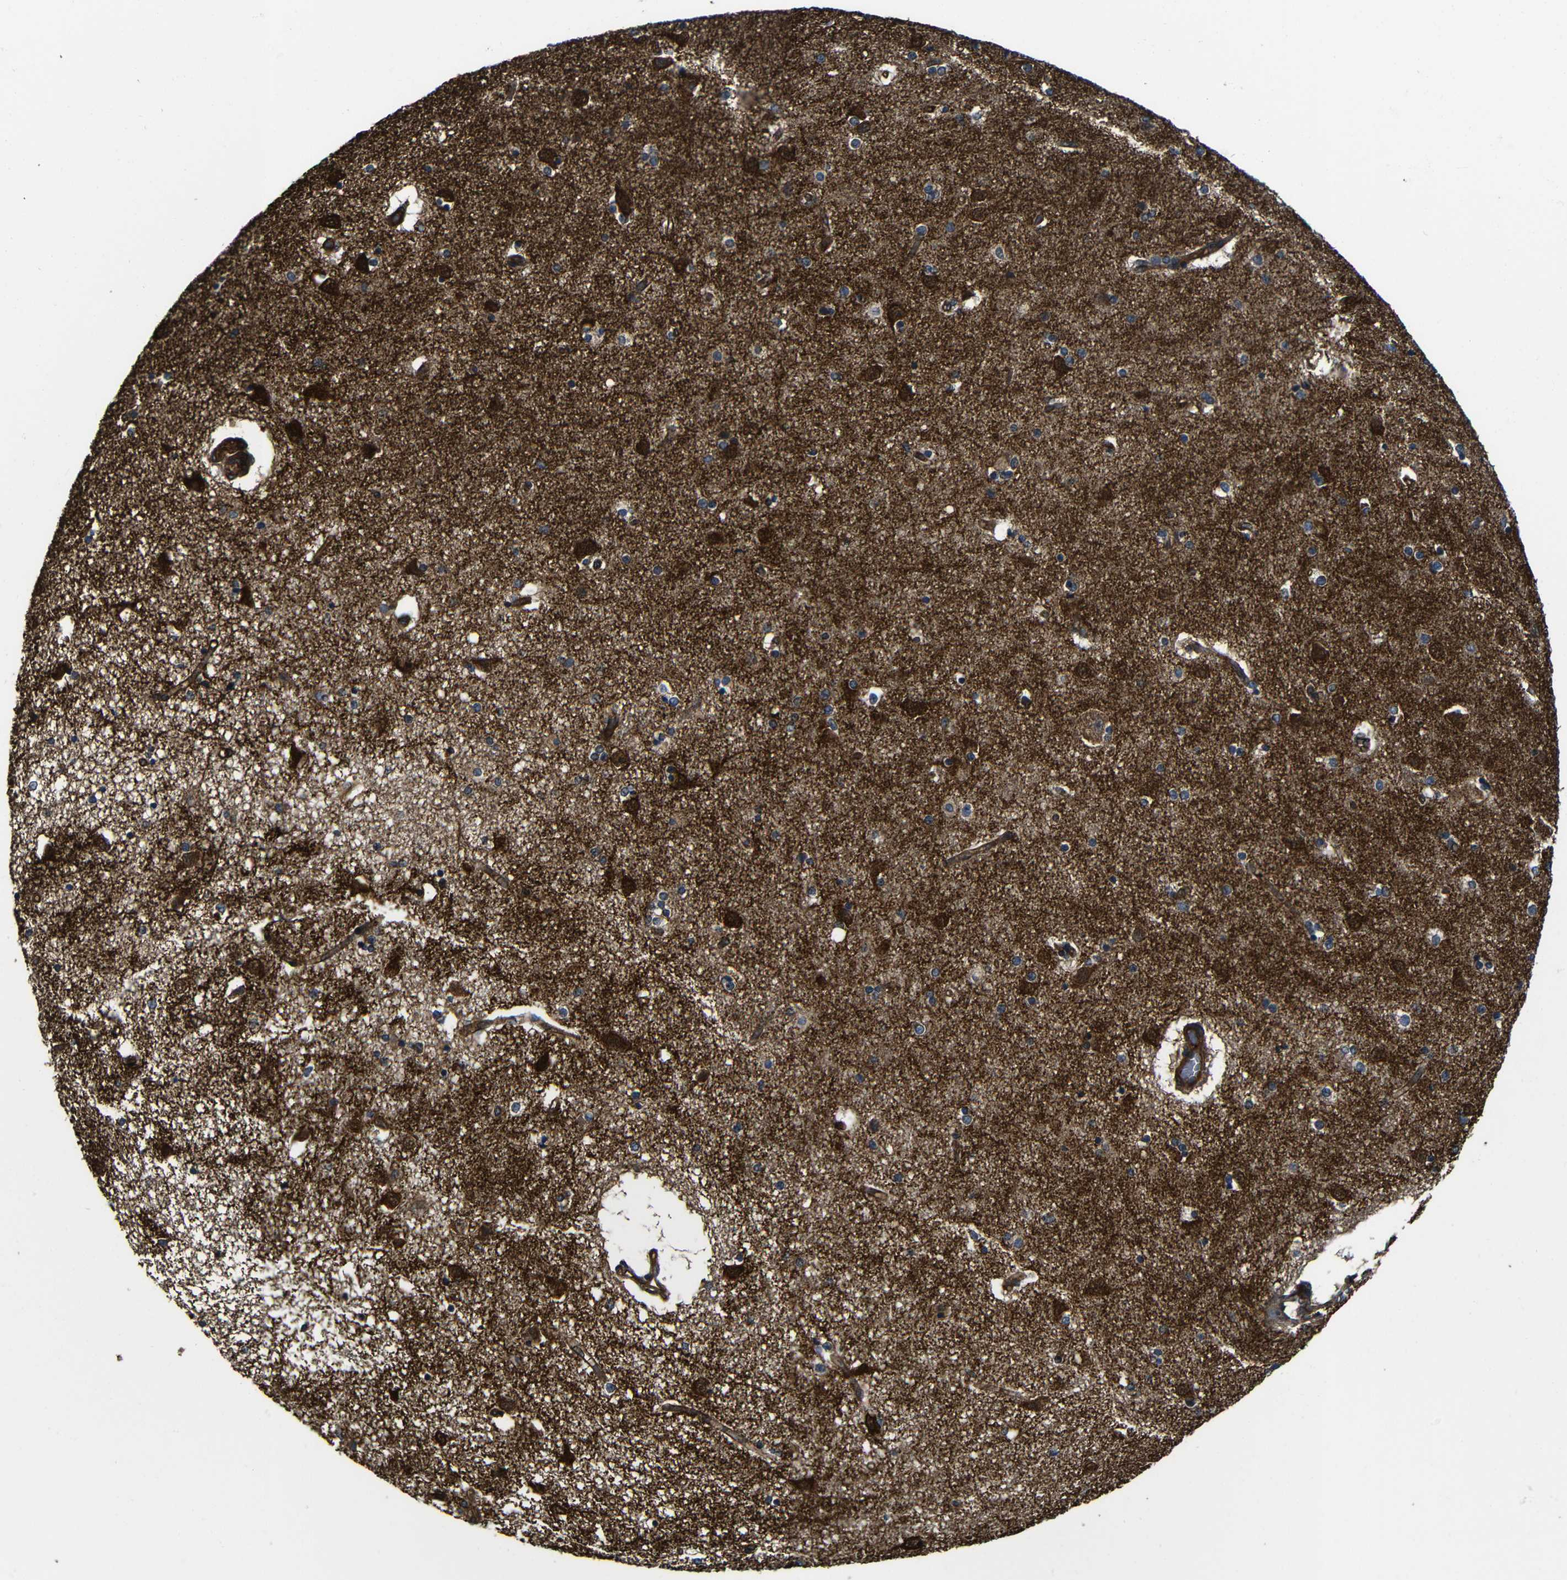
{"staining": {"intensity": "weak", "quantity": "<25%", "location": "cytoplasmic/membranous"}, "tissue": "caudate", "cell_type": "Glial cells", "image_type": "normal", "snomed": [{"axis": "morphology", "description": "Normal tissue, NOS"}, {"axis": "topography", "description": "Lateral ventricle wall"}], "caption": "The micrograph shows no staining of glial cells in unremarkable caudate. Nuclei are stained in blue.", "gene": "PTCH1", "patient": {"sex": "female", "age": 54}}